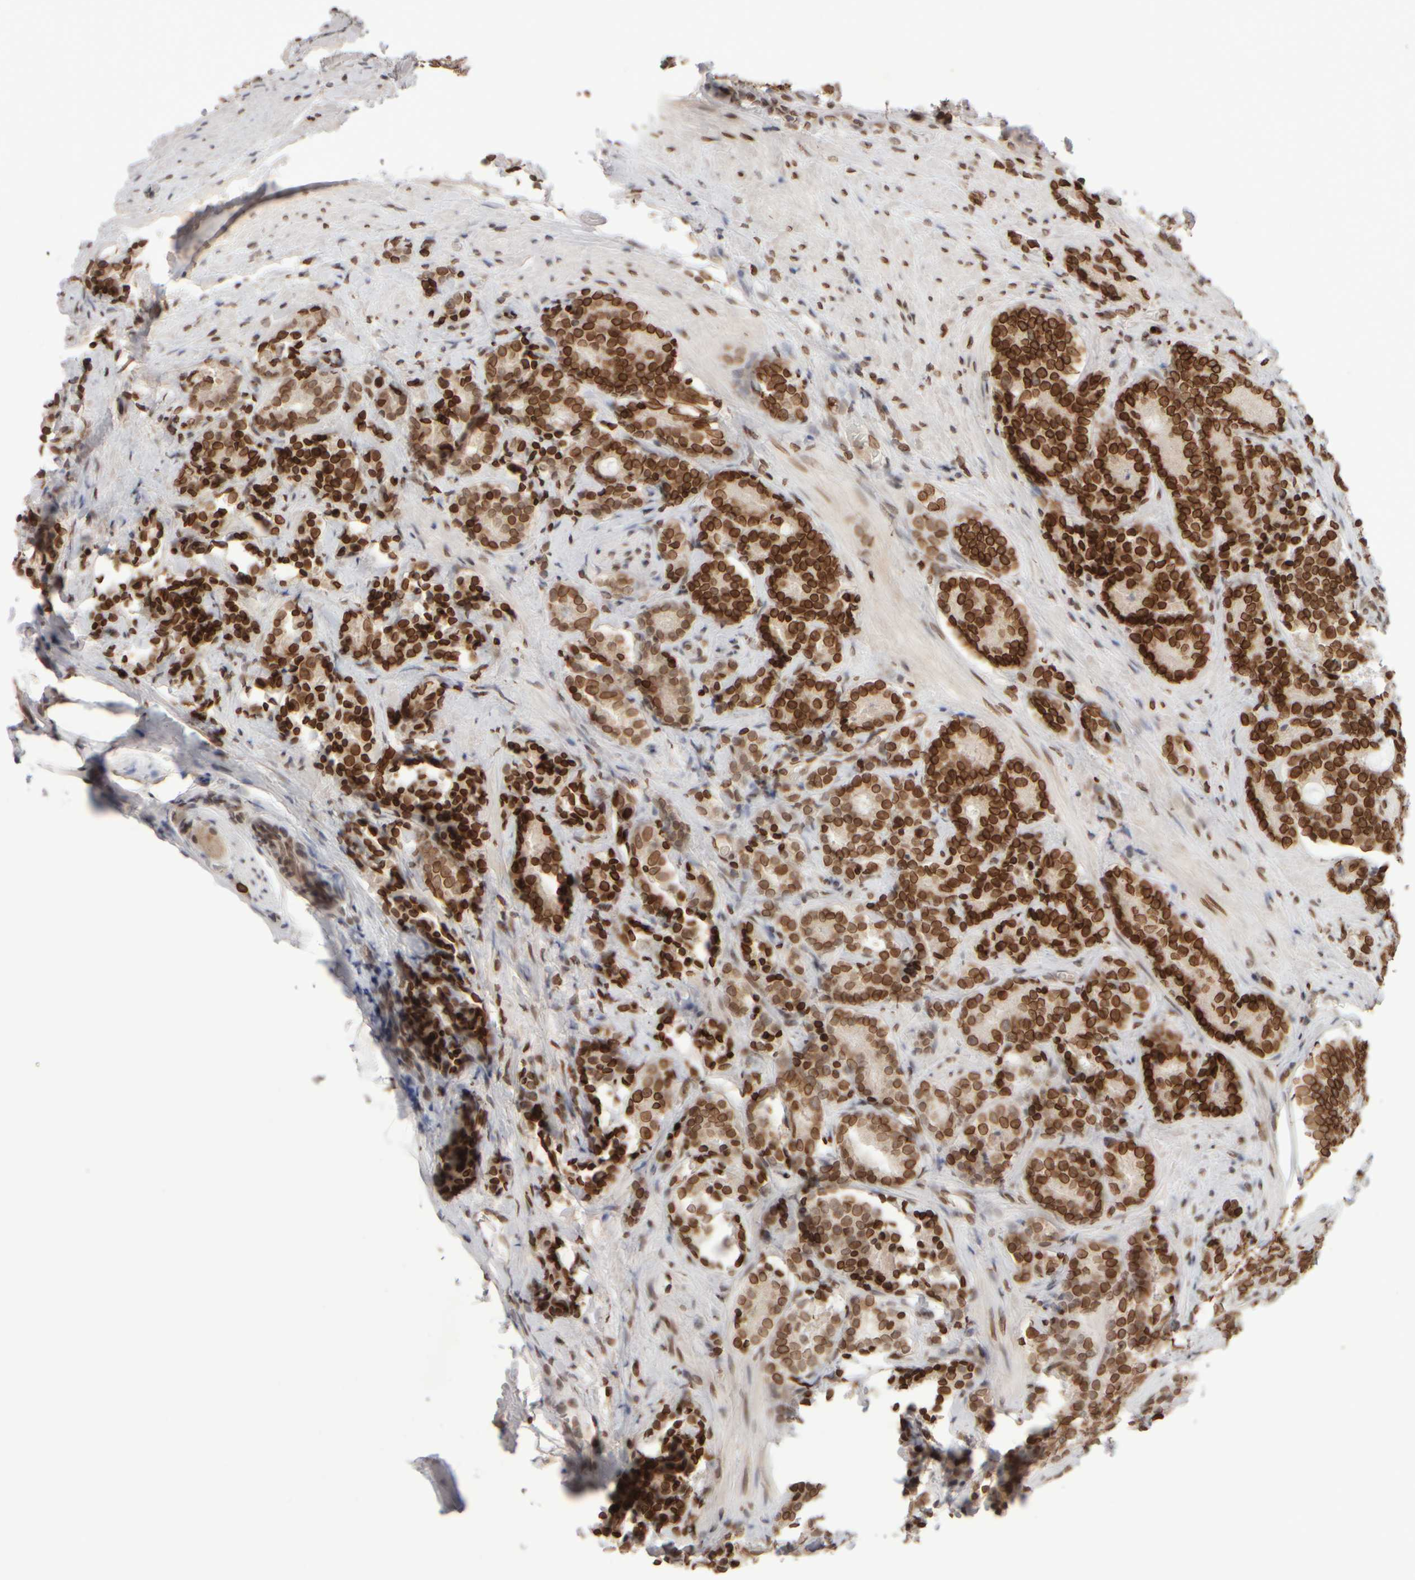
{"staining": {"intensity": "strong", "quantity": ">75%", "location": "cytoplasmic/membranous,nuclear"}, "tissue": "prostate cancer", "cell_type": "Tumor cells", "image_type": "cancer", "snomed": [{"axis": "morphology", "description": "Adenocarcinoma, High grade"}, {"axis": "topography", "description": "Prostate"}], "caption": "The histopathology image shows immunohistochemical staining of prostate cancer. There is strong cytoplasmic/membranous and nuclear expression is identified in approximately >75% of tumor cells.", "gene": "ZC3HC1", "patient": {"sex": "male", "age": 61}}